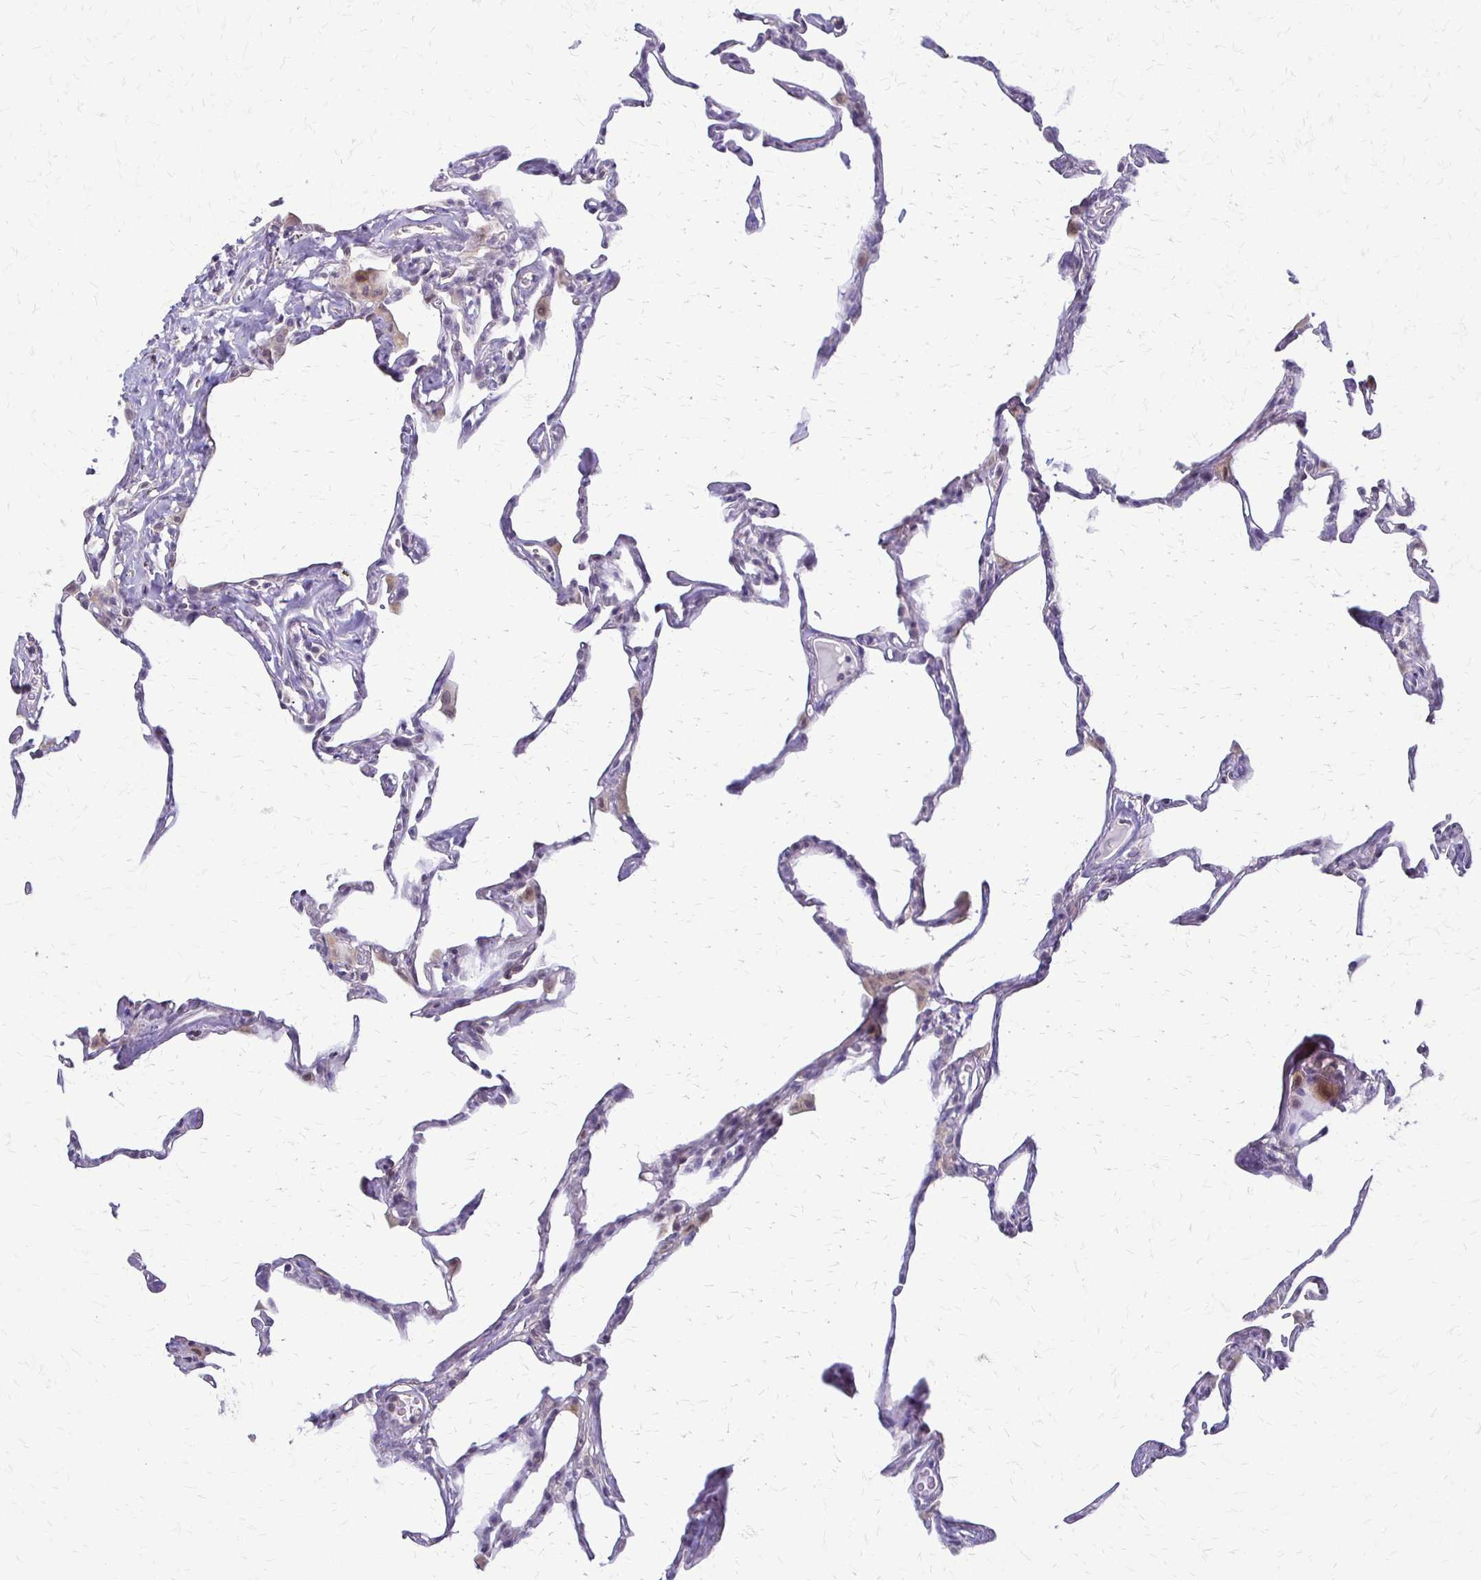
{"staining": {"intensity": "negative", "quantity": "none", "location": "none"}, "tissue": "lung", "cell_type": "Alveolar cells", "image_type": "normal", "snomed": [{"axis": "morphology", "description": "Normal tissue, NOS"}, {"axis": "topography", "description": "Lung"}], "caption": "DAB immunohistochemical staining of benign lung demonstrates no significant staining in alveolar cells. (DAB immunohistochemistry with hematoxylin counter stain).", "gene": "SLC9A9", "patient": {"sex": "male", "age": 65}}